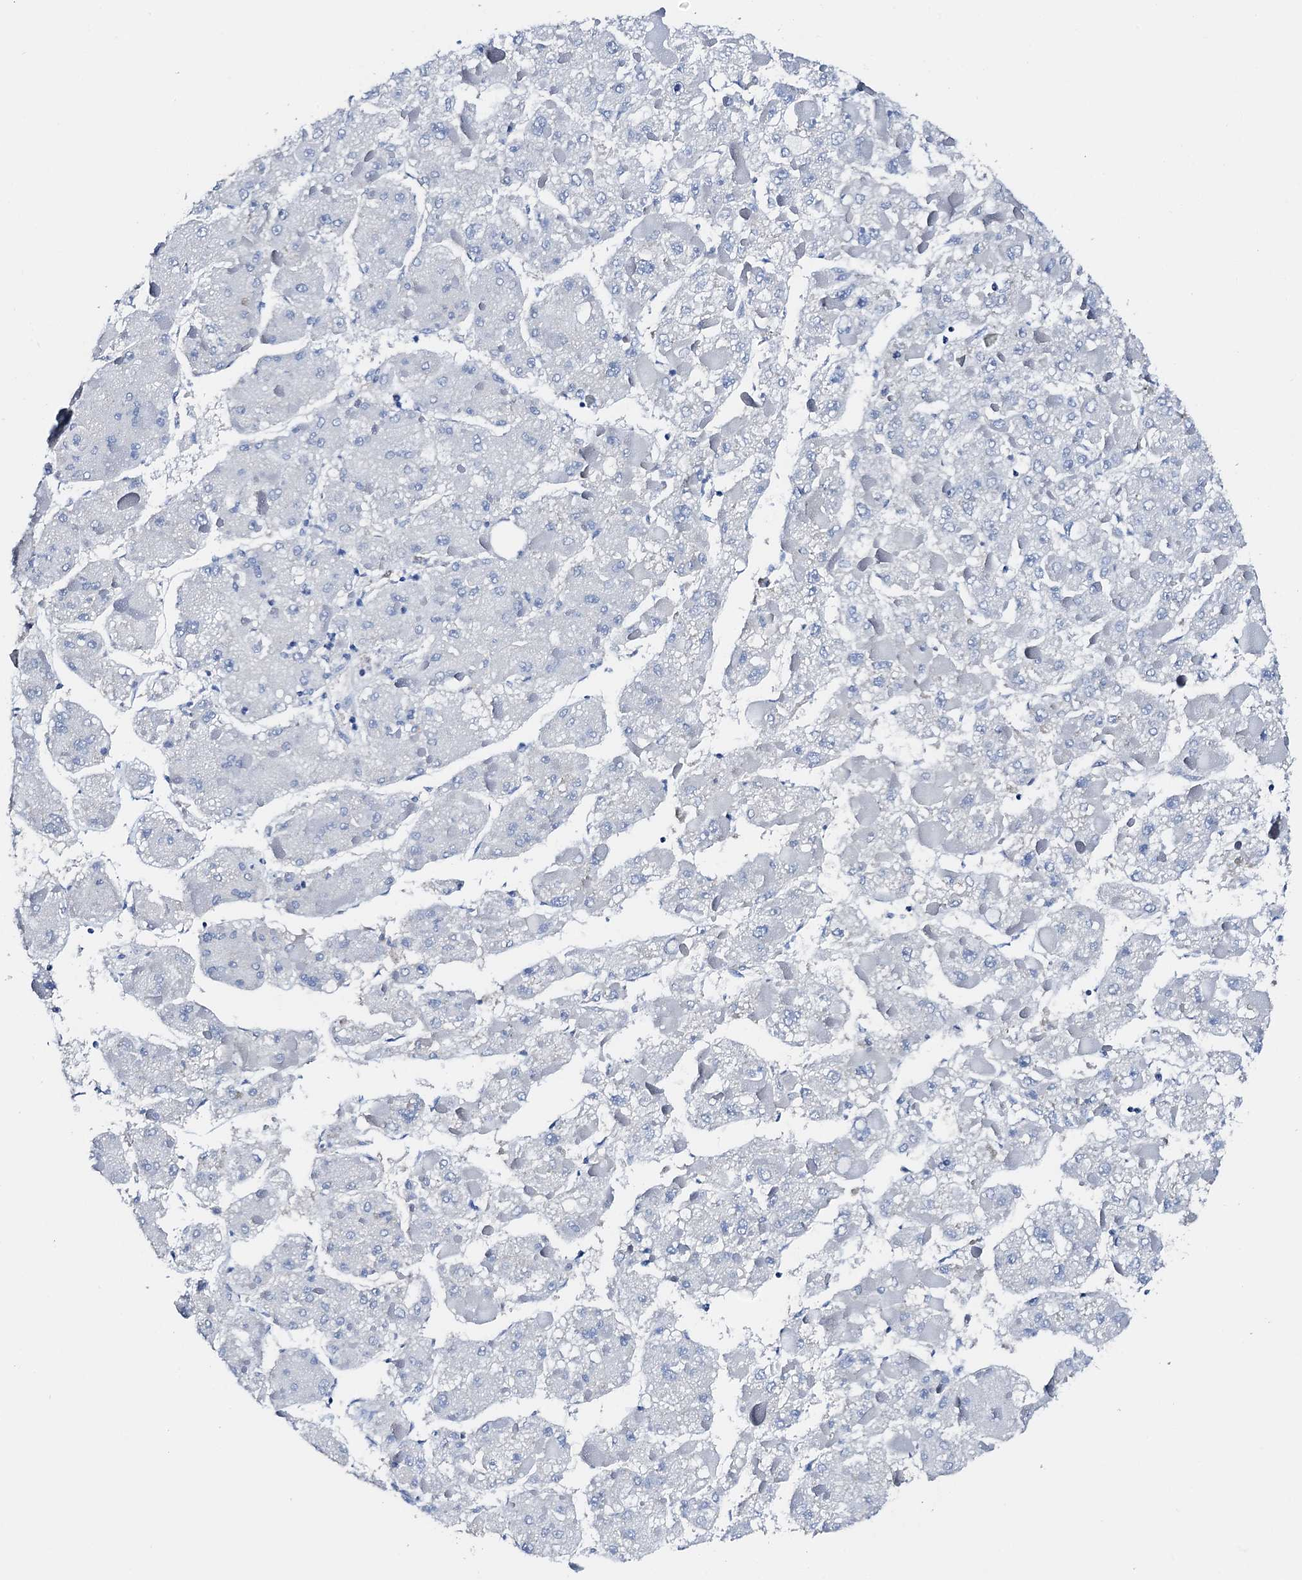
{"staining": {"intensity": "negative", "quantity": "none", "location": "none"}, "tissue": "liver cancer", "cell_type": "Tumor cells", "image_type": "cancer", "snomed": [{"axis": "morphology", "description": "Carcinoma, Hepatocellular, NOS"}, {"axis": "topography", "description": "Liver"}], "caption": "IHC photomicrograph of neoplastic tissue: liver hepatocellular carcinoma stained with DAB shows no significant protein staining in tumor cells.", "gene": "NRIP2", "patient": {"sex": "female", "age": 73}}